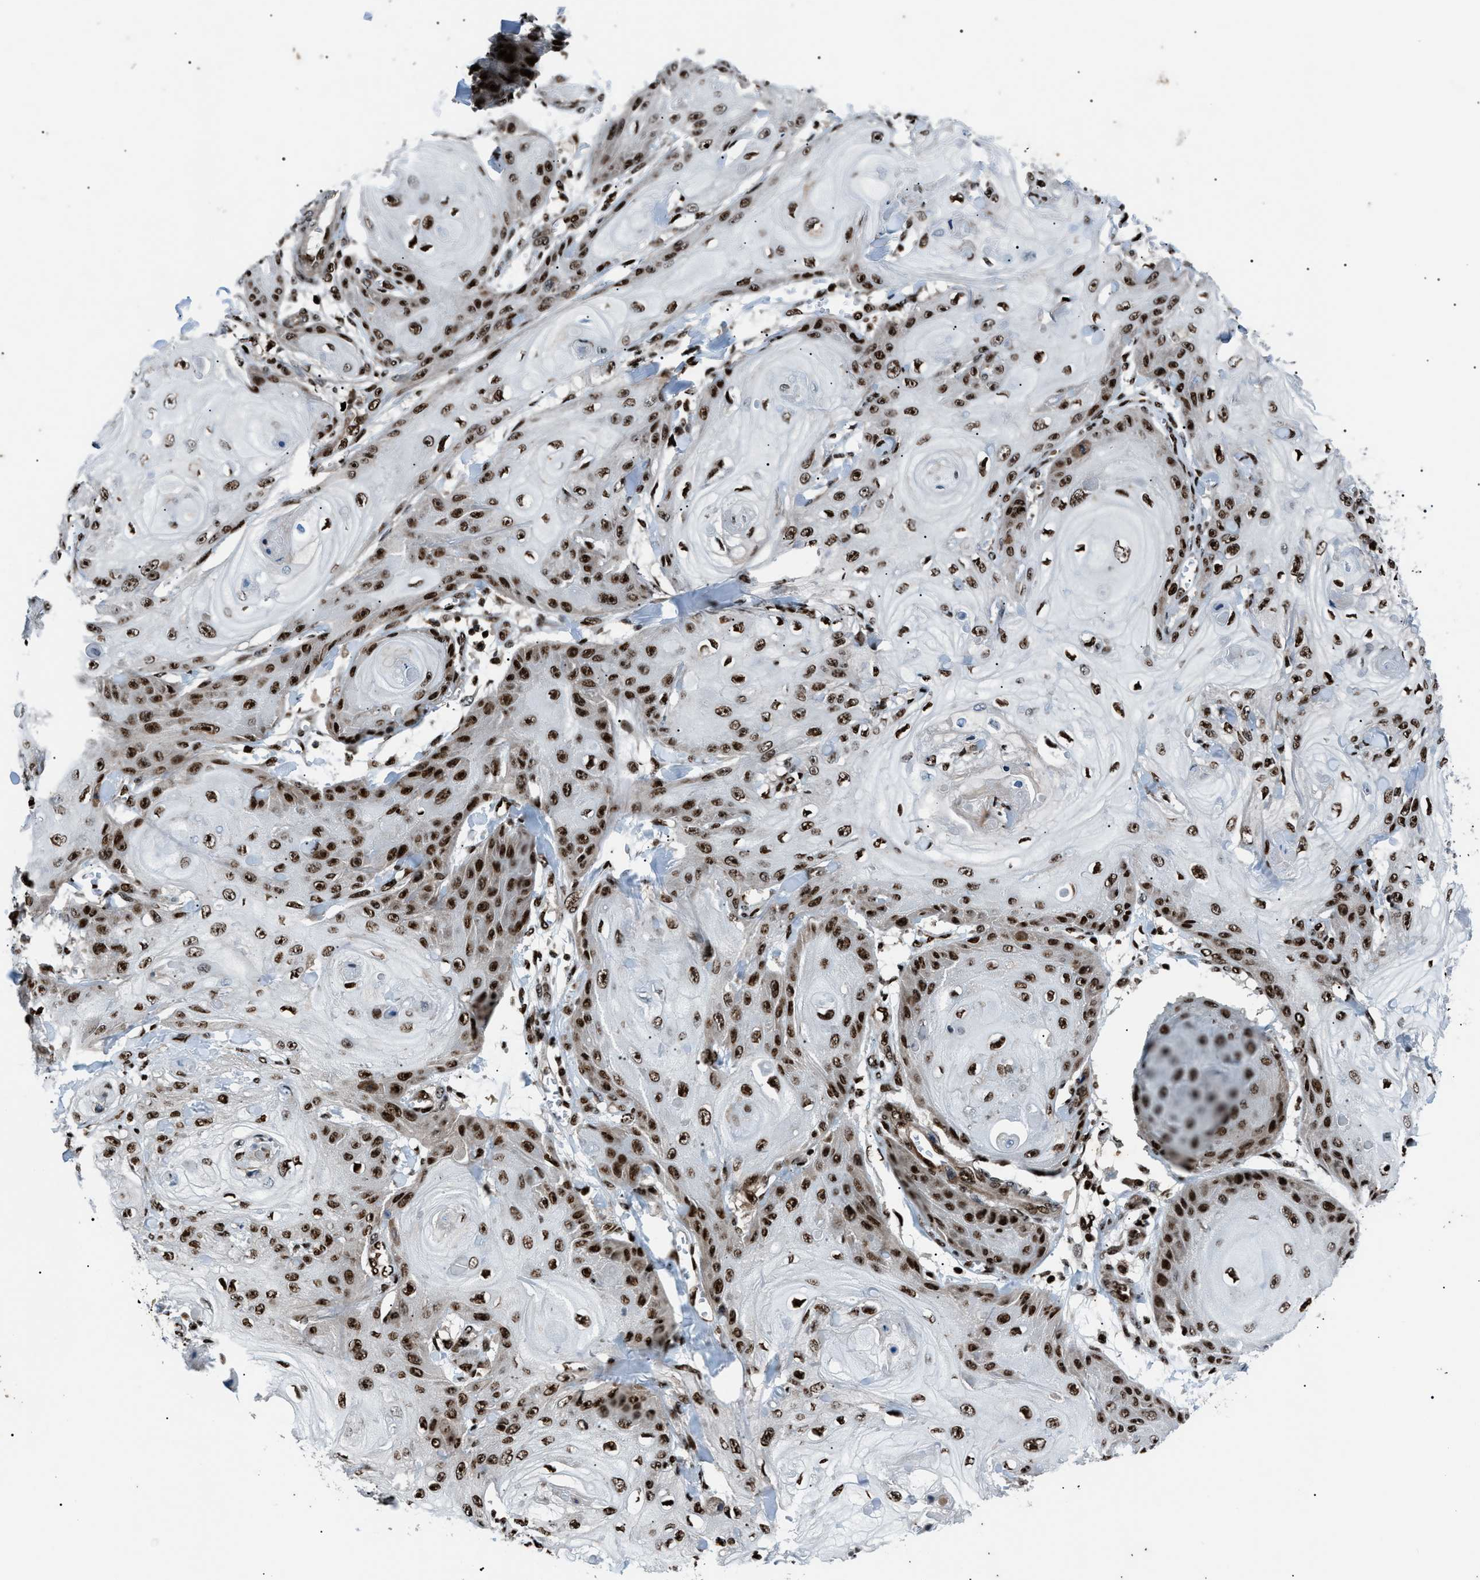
{"staining": {"intensity": "strong", "quantity": ">75%", "location": "nuclear"}, "tissue": "skin cancer", "cell_type": "Tumor cells", "image_type": "cancer", "snomed": [{"axis": "morphology", "description": "Squamous cell carcinoma, NOS"}, {"axis": "topography", "description": "Skin"}], "caption": "Strong nuclear protein positivity is appreciated in about >75% of tumor cells in skin squamous cell carcinoma. (Brightfield microscopy of DAB IHC at high magnification).", "gene": "PRKX", "patient": {"sex": "male", "age": 74}}